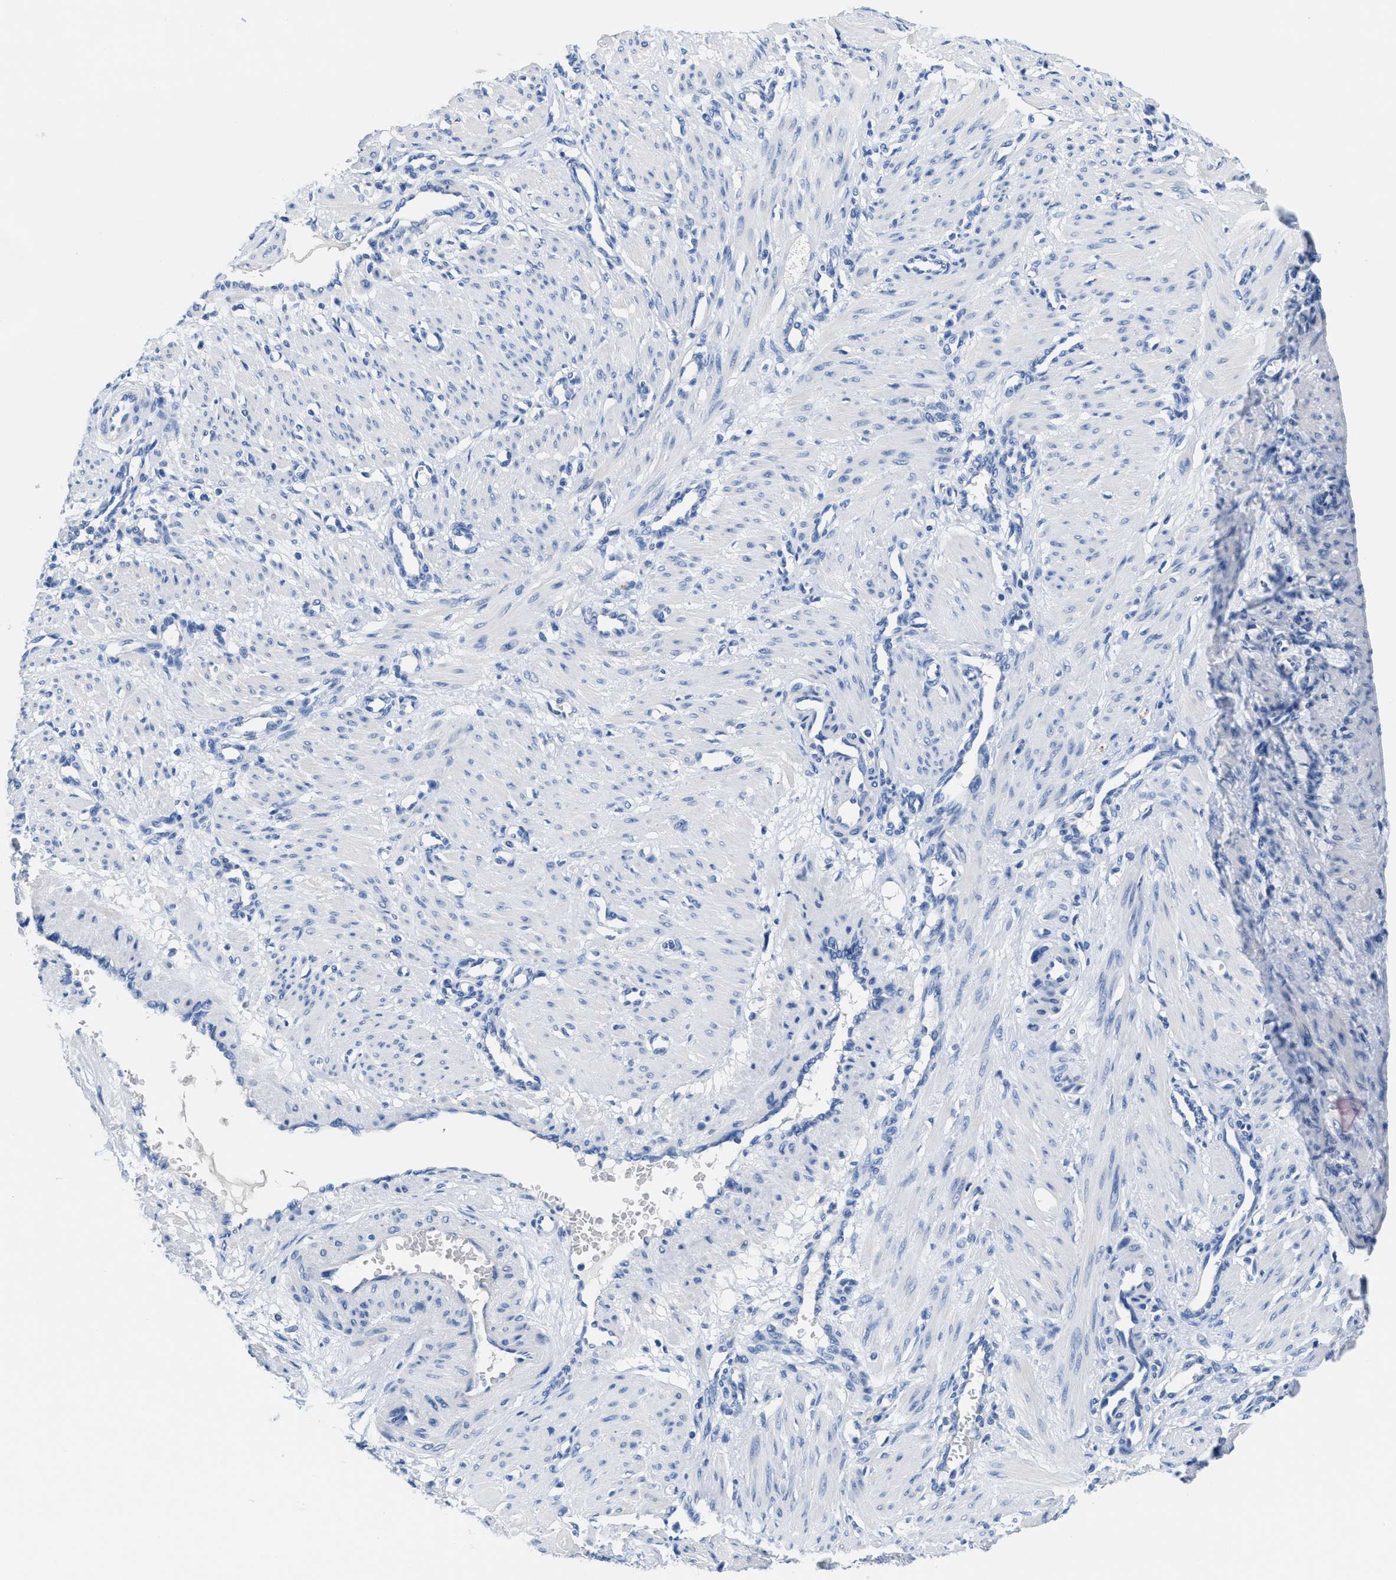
{"staining": {"intensity": "negative", "quantity": "none", "location": "none"}, "tissue": "smooth muscle", "cell_type": "Smooth muscle cells", "image_type": "normal", "snomed": [{"axis": "morphology", "description": "Normal tissue, NOS"}, {"axis": "topography", "description": "Endometrium"}], "caption": "IHC of unremarkable smooth muscle exhibits no staining in smooth muscle cells.", "gene": "SLFN13", "patient": {"sex": "female", "age": 33}}